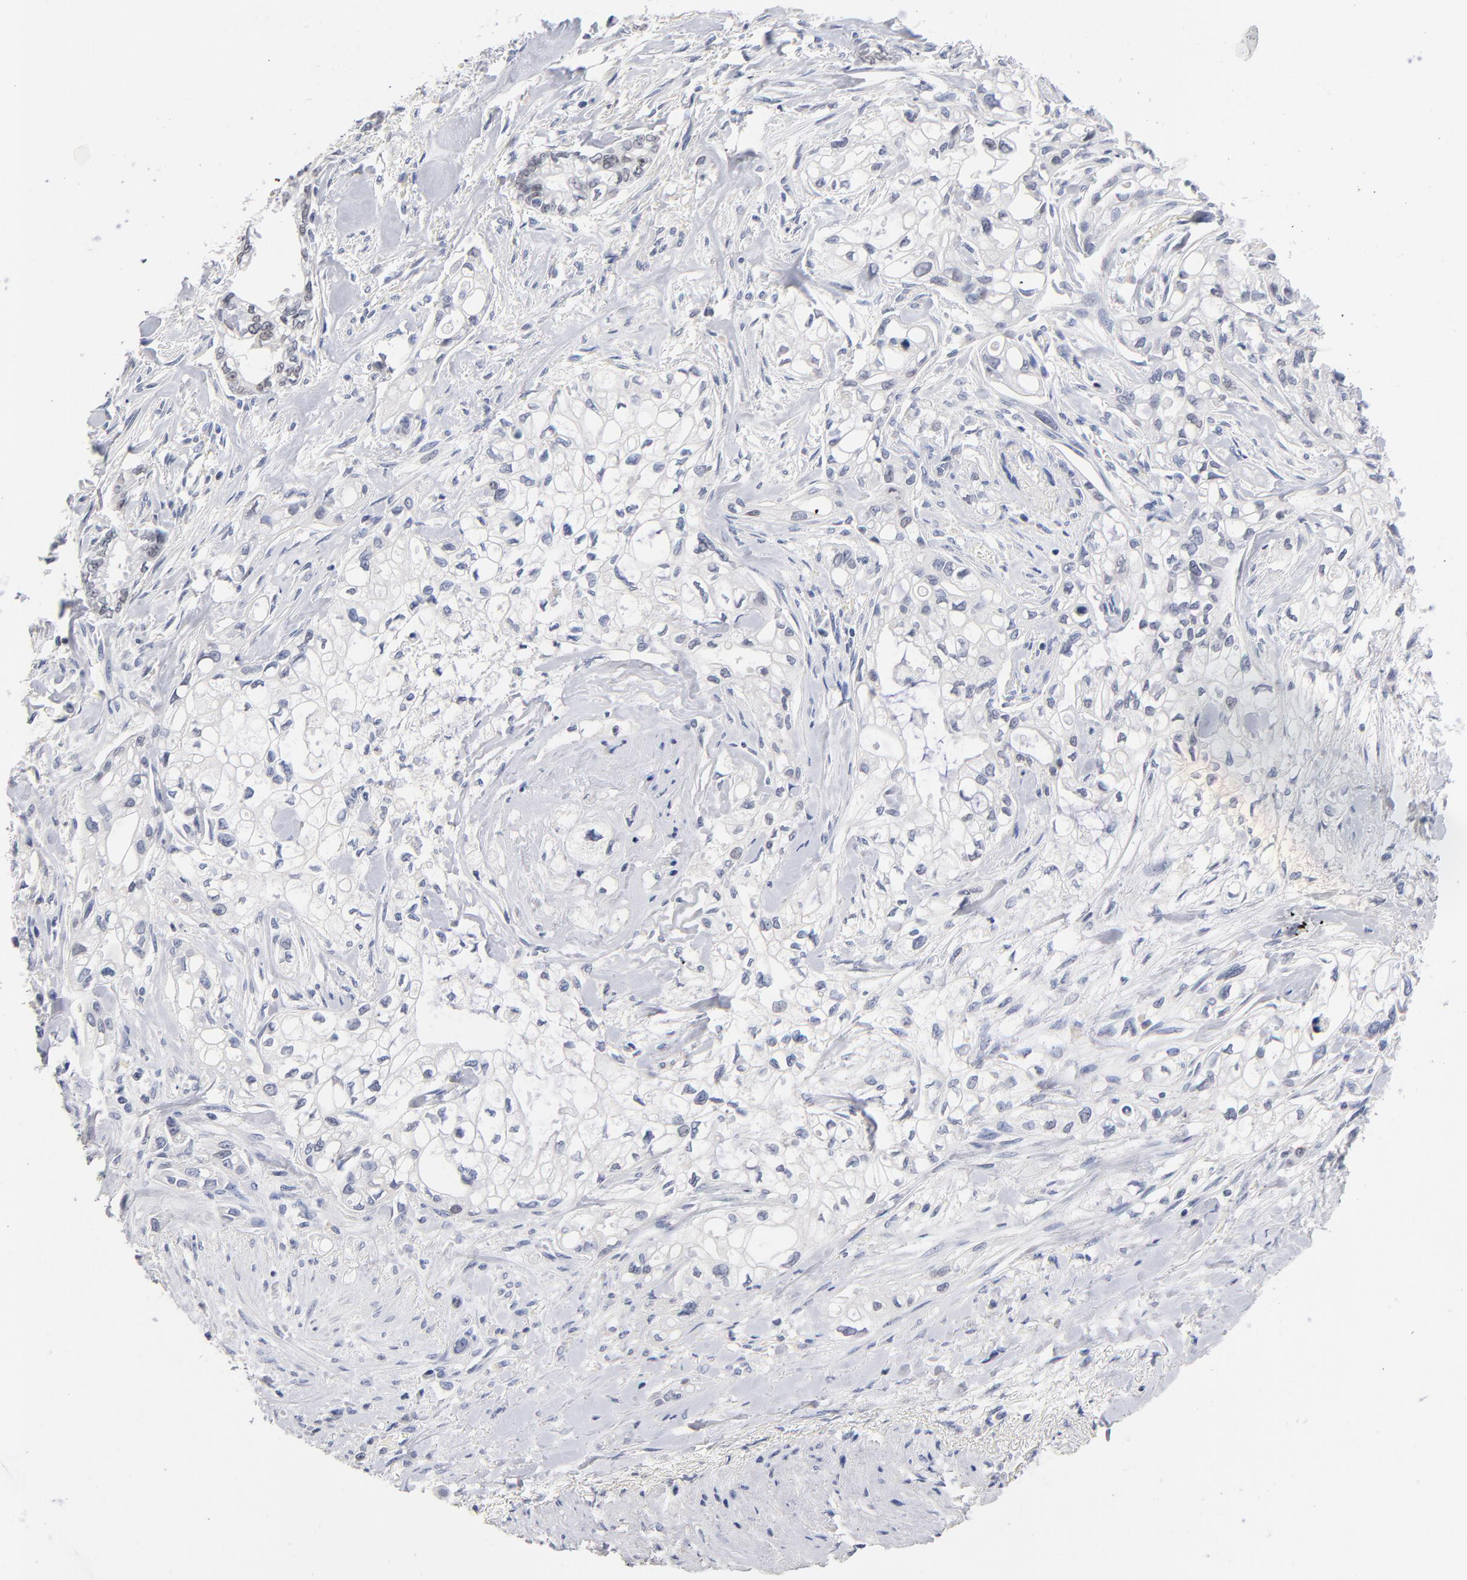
{"staining": {"intensity": "weak", "quantity": "<25%", "location": "nuclear"}, "tissue": "pancreatic cancer", "cell_type": "Tumor cells", "image_type": "cancer", "snomed": [{"axis": "morphology", "description": "Normal tissue, NOS"}, {"axis": "topography", "description": "Pancreas"}], "caption": "This photomicrograph is of pancreatic cancer stained with IHC to label a protein in brown with the nuclei are counter-stained blue. There is no positivity in tumor cells.", "gene": "ORC2", "patient": {"sex": "male", "age": 42}}